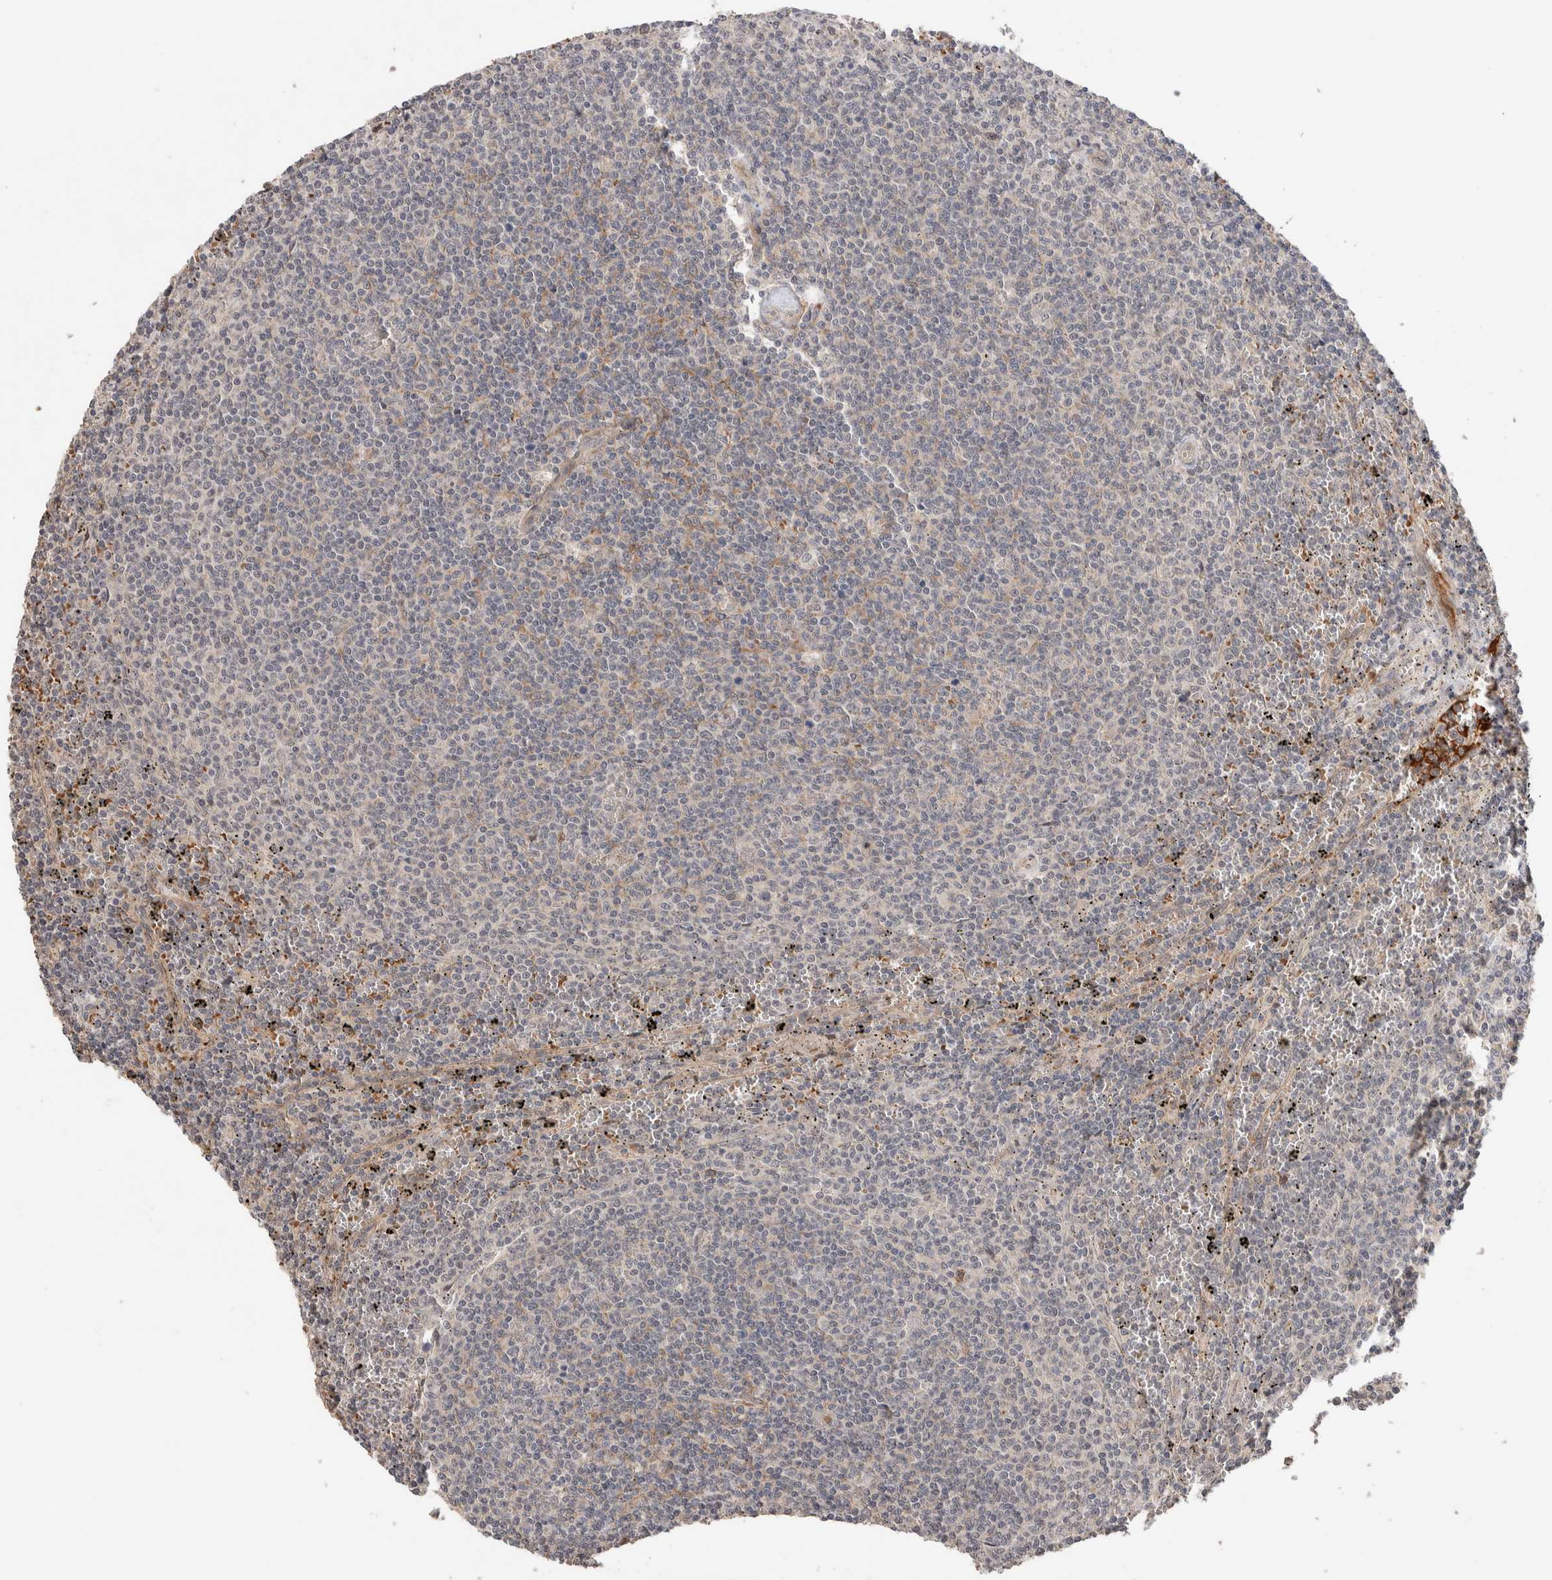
{"staining": {"intensity": "negative", "quantity": "none", "location": "none"}, "tissue": "lymphoma", "cell_type": "Tumor cells", "image_type": "cancer", "snomed": [{"axis": "morphology", "description": "Malignant lymphoma, non-Hodgkin's type, Low grade"}, {"axis": "topography", "description": "Spleen"}], "caption": "The micrograph exhibits no staining of tumor cells in malignant lymphoma, non-Hodgkin's type (low-grade). (DAB (3,3'-diaminobenzidine) IHC, high magnification).", "gene": "CASK", "patient": {"sex": "female", "age": 50}}